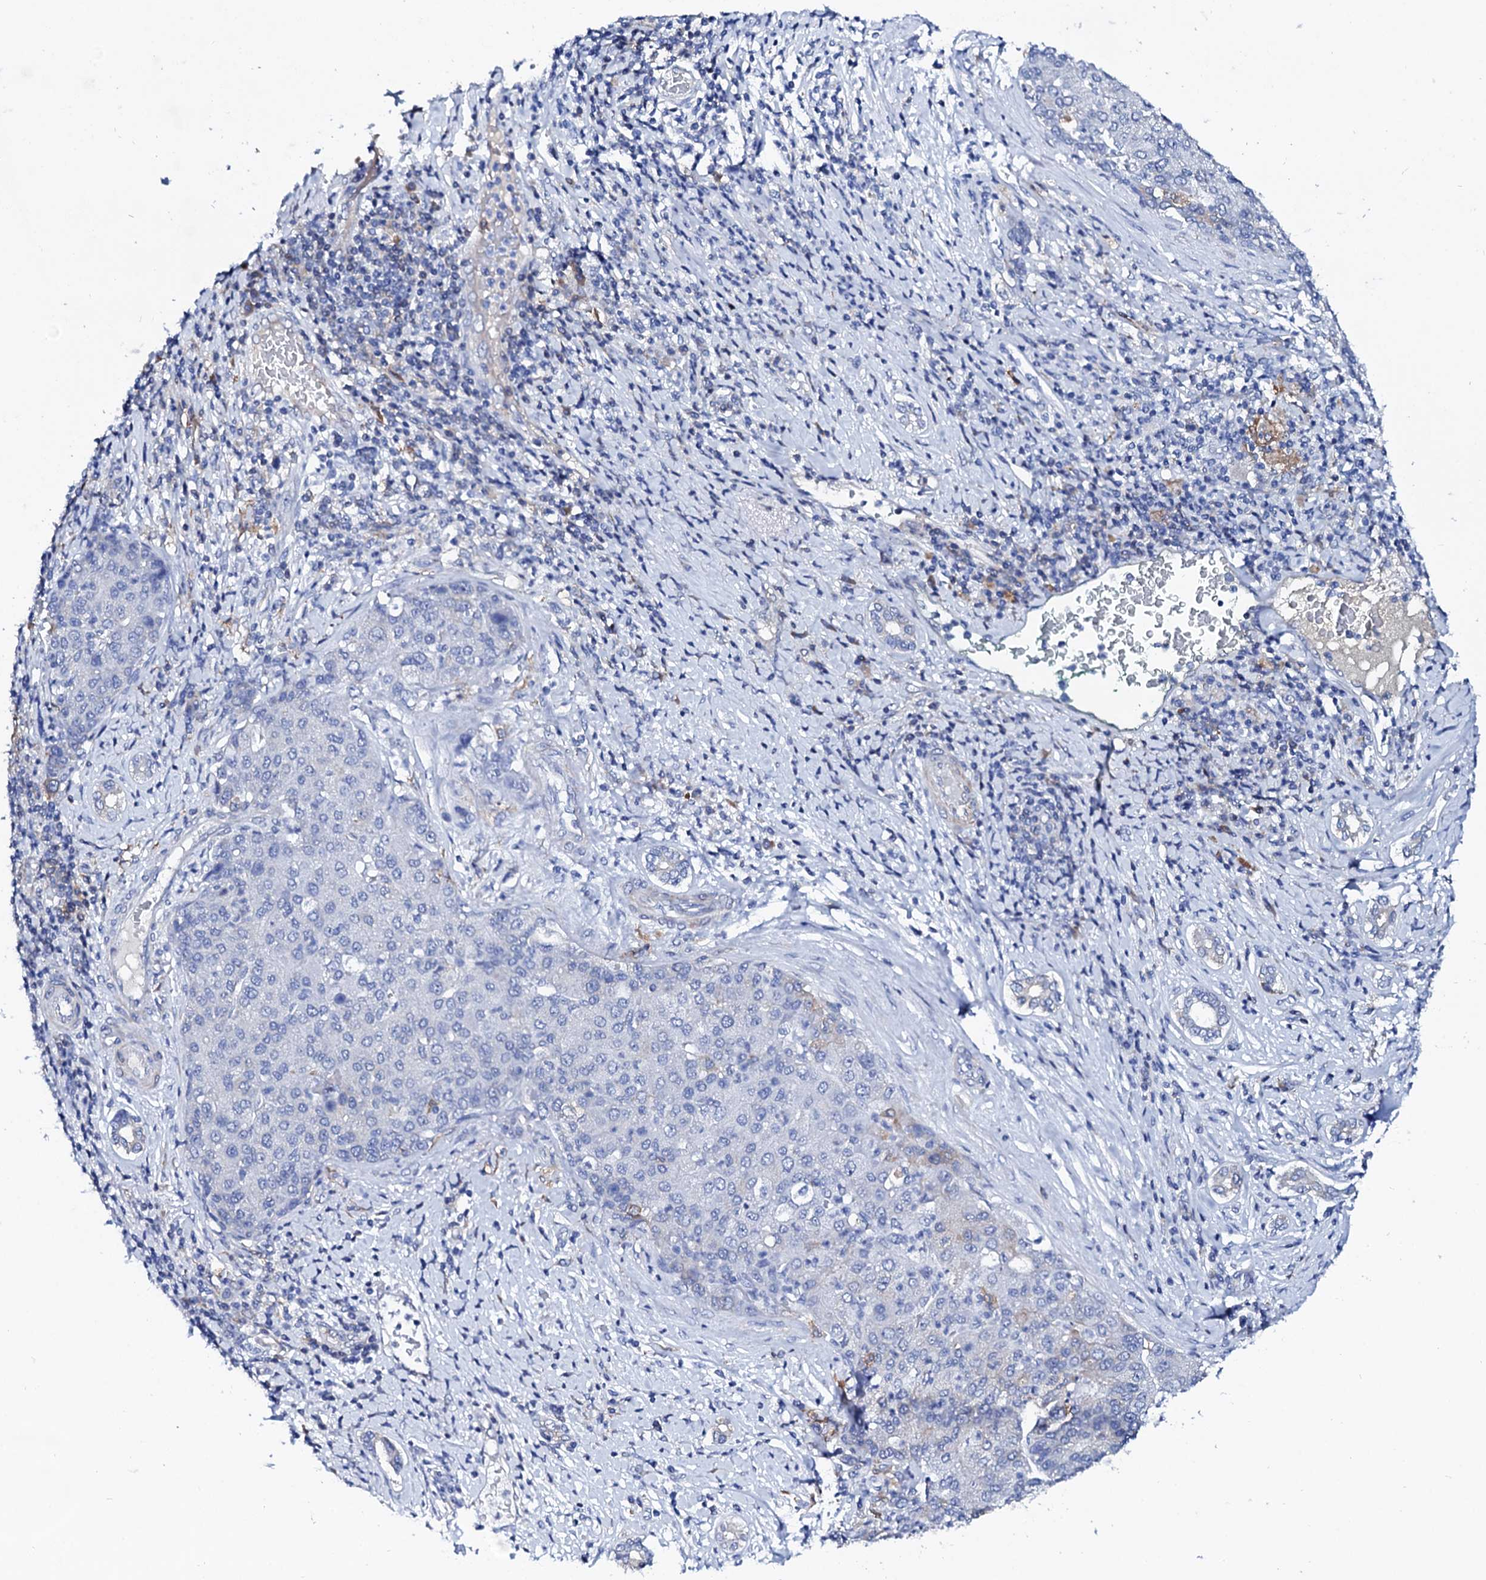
{"staining": {"intensity": "negative", "quantity": "none", "location": "none"}, "tissue": "liver cancer", "cell_type": "Tumor cells", "image_type": "cancer", "snomed": [{"axis": "morphology", "description": "Carcinoma, Hepatocellular, NOS"}, {"axis": "topography", "description": "Liver"}], "caption": "An immunohistochemistry photomicrograph of liver cancer is shown. There is no staining in tumor cells of liver cancer.", "gene": "GLB1L3", "patient": {"sex": "male", "age": 65}}